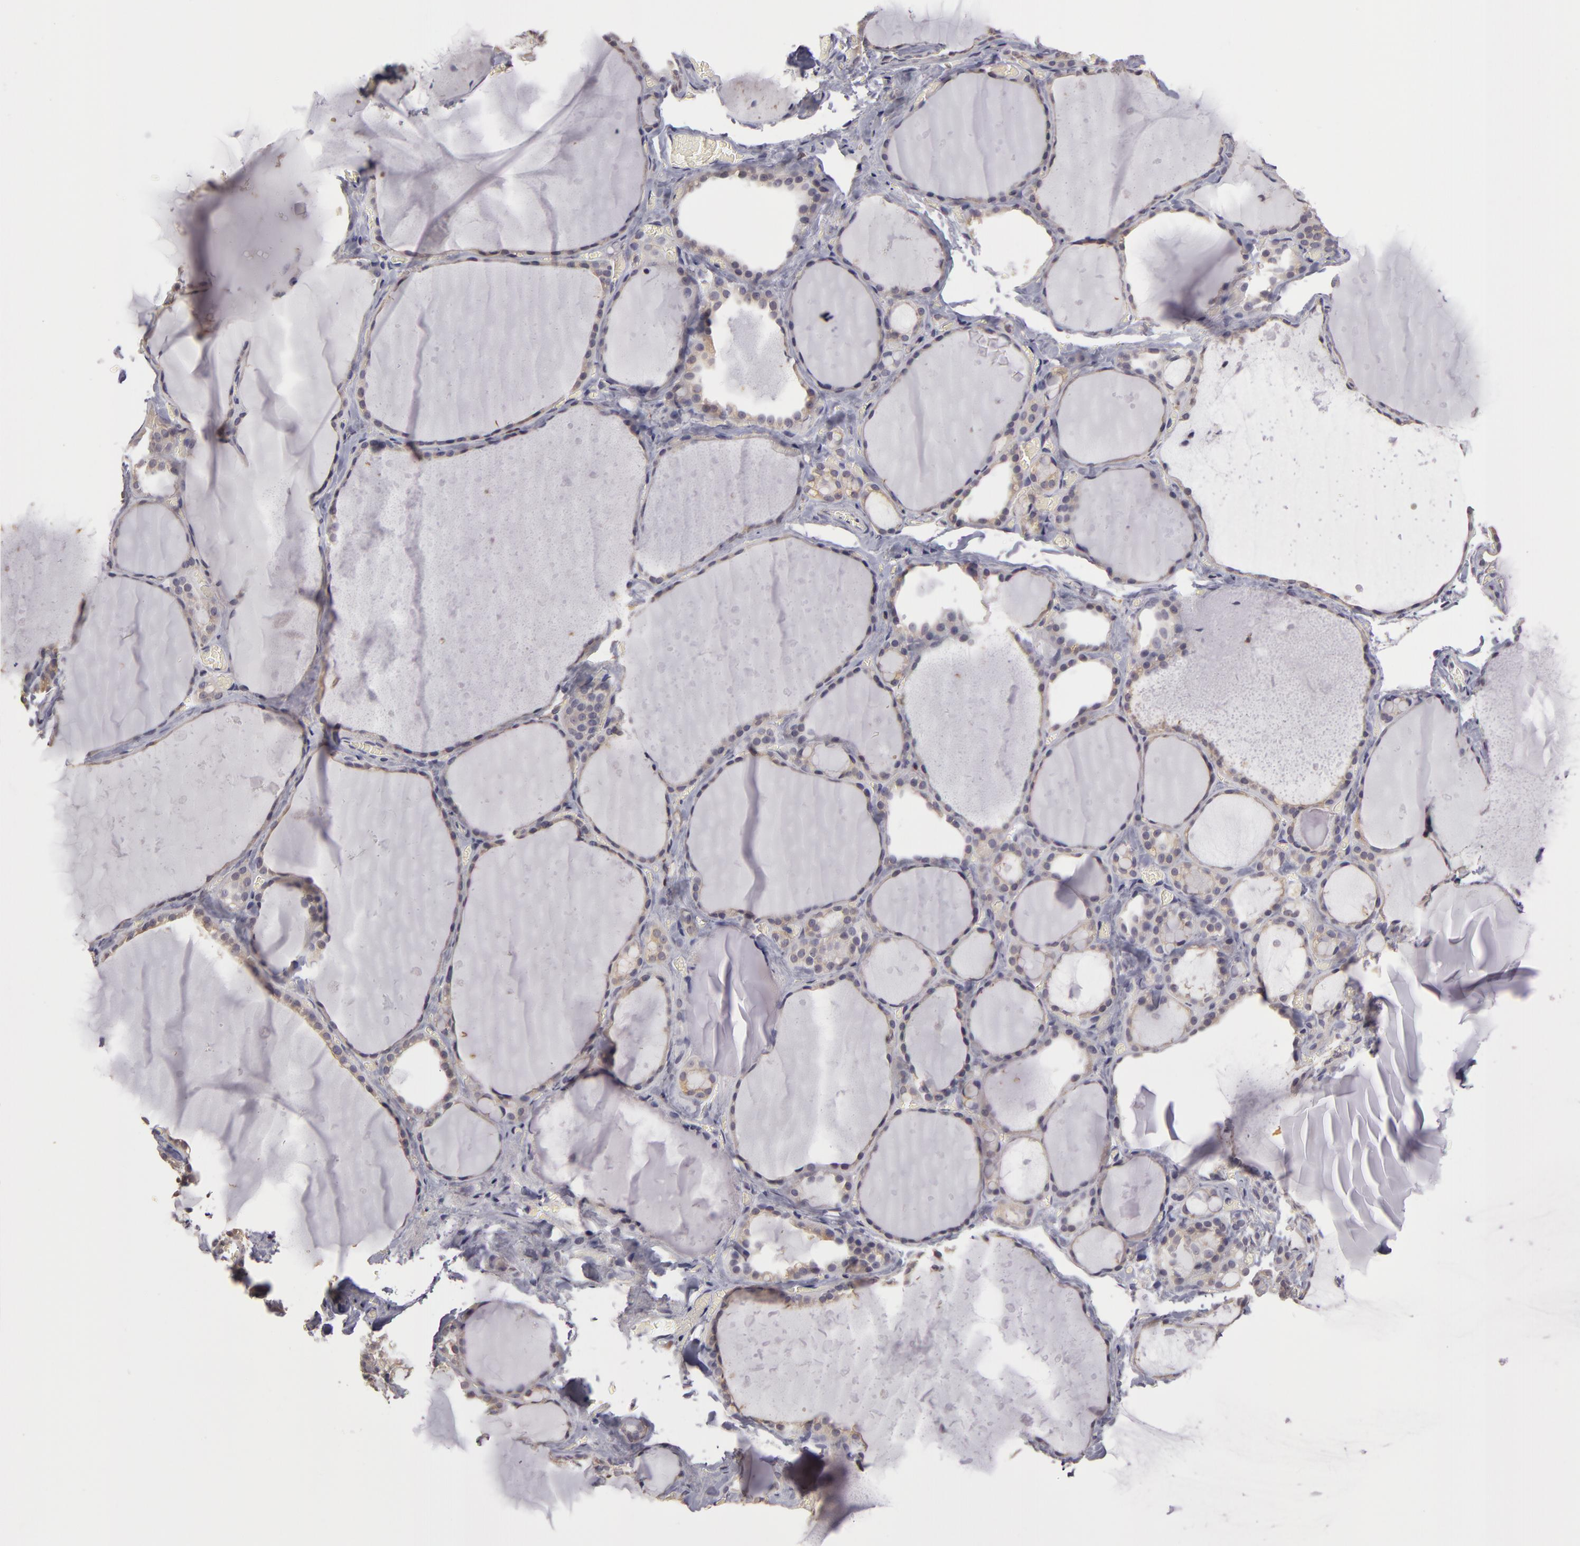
{"staining": {"intensity": "negative", "quantity": "none", "location": "none"}, "tissue": "thyroid gland", "cell_type": "Glandular cells", "image_type": "normal", "snomed": [{"axis": "morphology", "description": "Normal tissue, NOS"}, {"axis": "topography", "description": "Thyroid gland"}], "caption": "Glandular cells are negative for protein expression in normal human thyroid gland. (Immunohistochemistry (ihc), brightfield microscopy, high magnification).", "gene": "GNPDA1", "patient": {"sex": "male", "age": 76}}